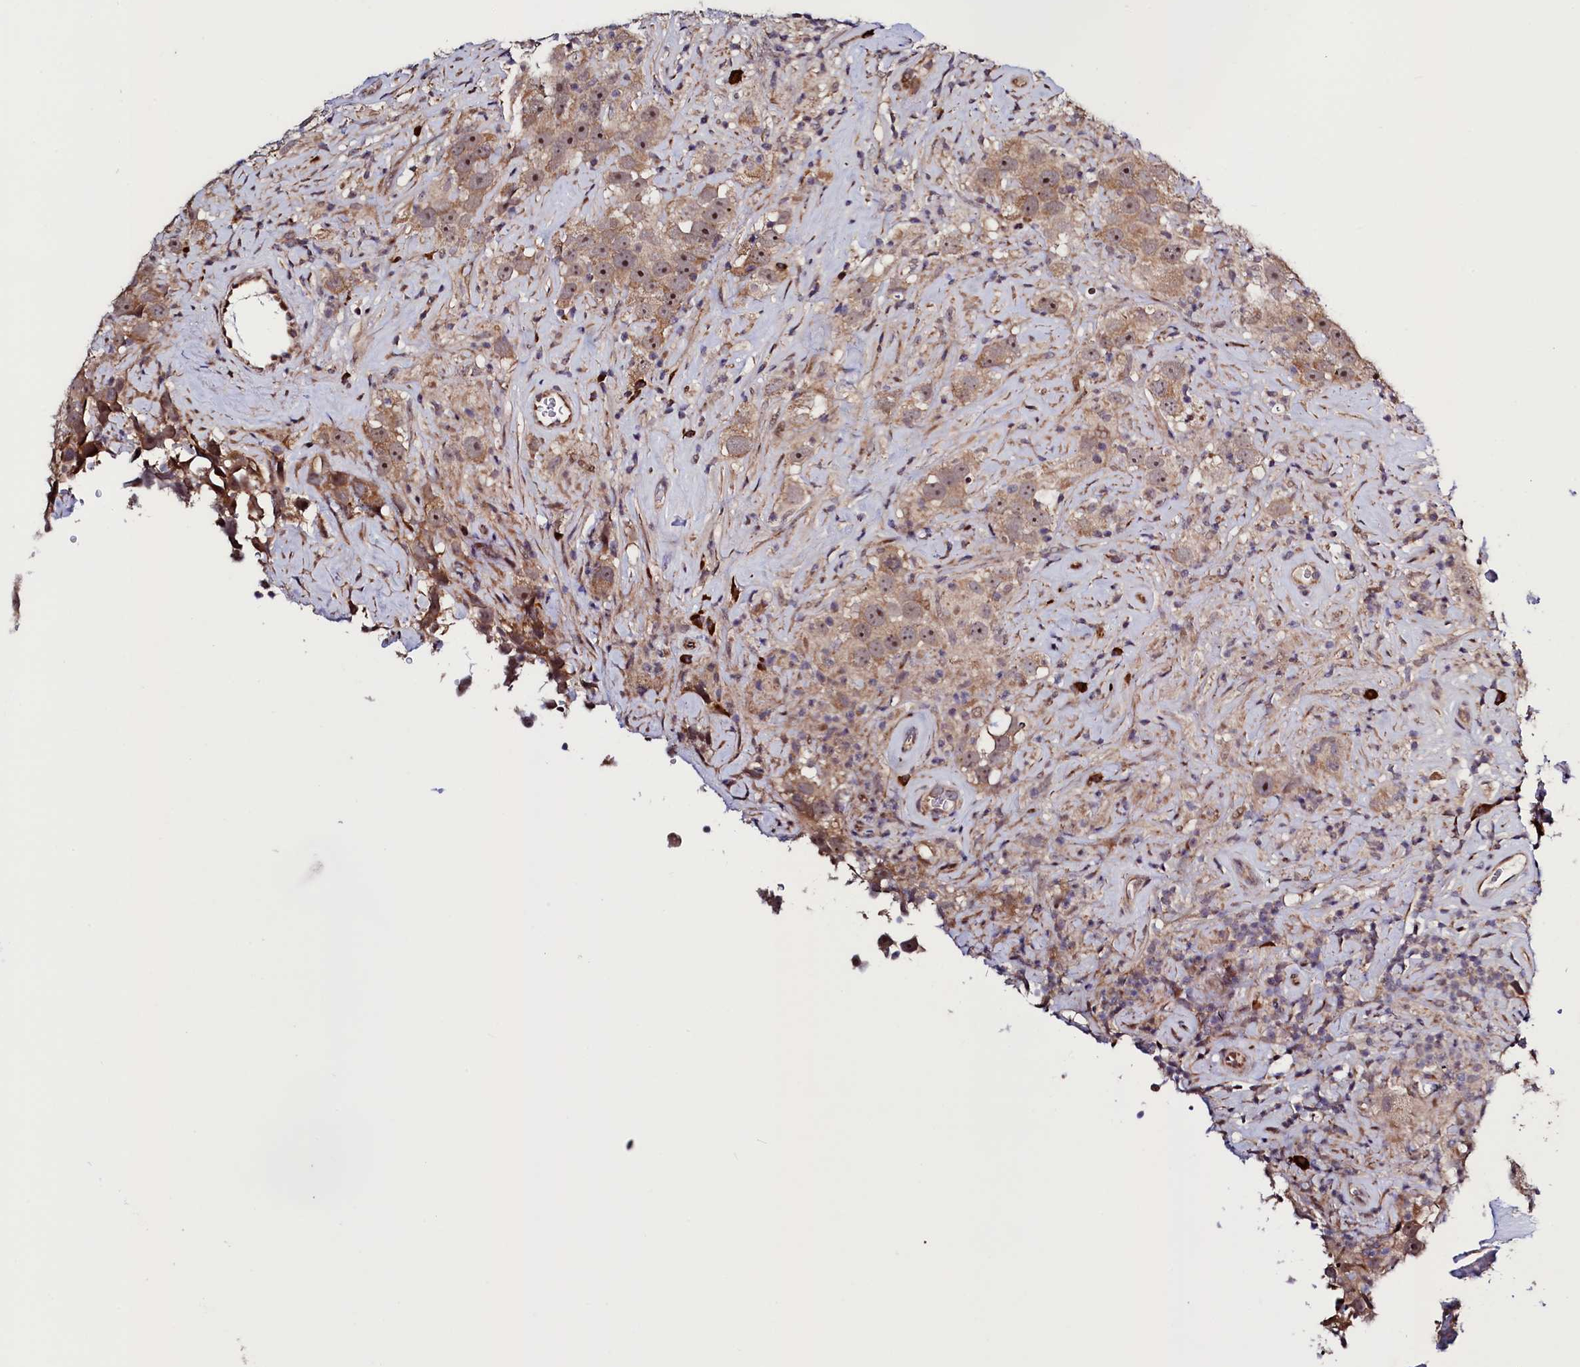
{"staining": {"intensity": "moderate", "quantity": ">75%", "location": "cytoplasmic/membranous,nuclear"}, "tissue": "testis cancer", "cell_type": "Tumor cells", "image_type": "cancer", "snomed": [{"axis": "morphology", "description": "Seminoma, NOS"}, {"axis": "topography", "description": "Testis"}], "caption": "Moderate cytoplasmic/membranous and nuclear protein positivity is seen in approximately >75% of tumor cells in testis cancer.", "gene": "RBFA", "patient": {"sex": "male", "age": 49}}